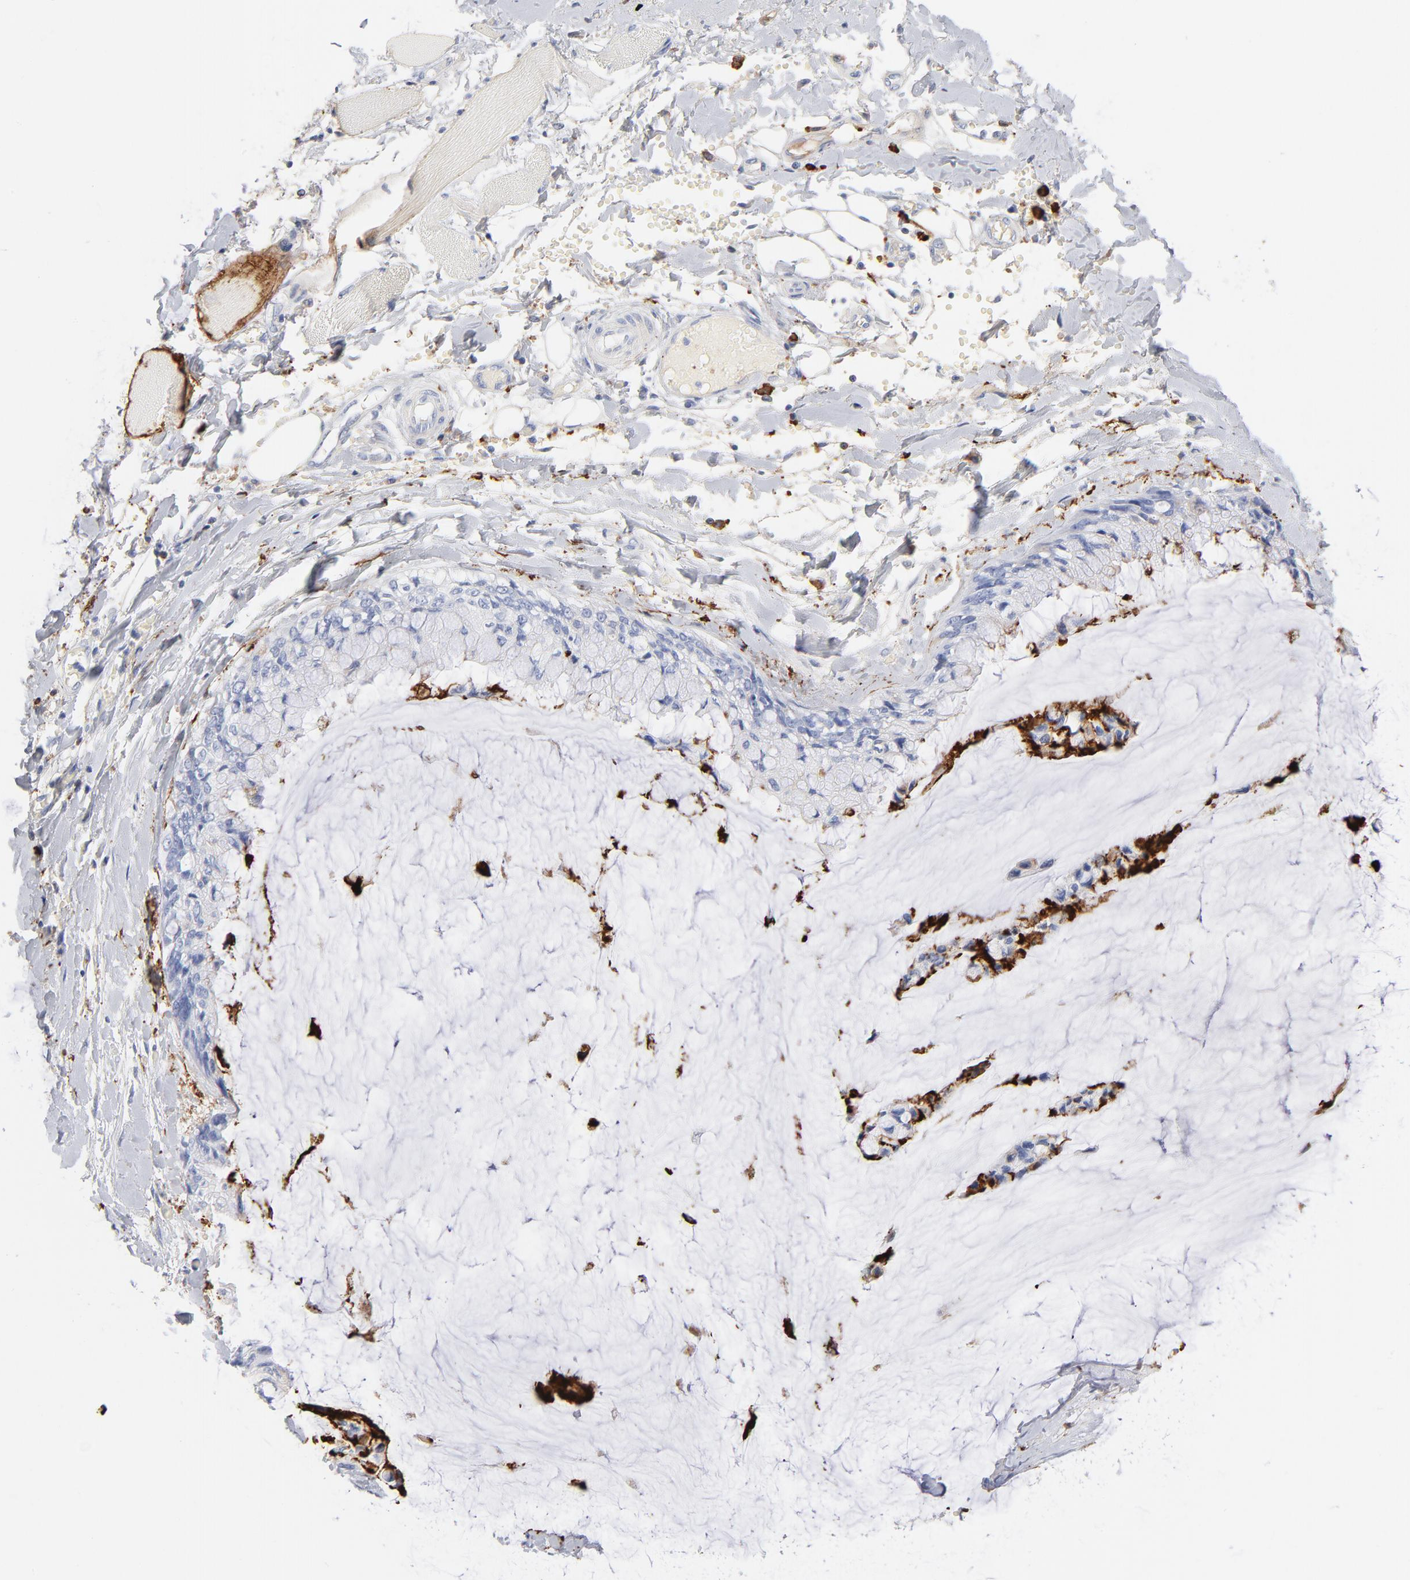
{"staining": {"intensity": "negative", "quantity": "none", "location": "none"}, "tissue": "ovarian cancer", "cell_type": "Tumor cells", "image_type": "cancer", "snomed": [{"axis": "morphology", "description": "Cystadenocarcinoma, mucinous, NOS"}, {"axis": "topography", "description": "Ovary"}], "caption": "IHC of mucinous cystadenocarcinoma (ovarian) reveals no staining in tumor cells.", "gene": "APOH", "patient": {"sex": "female", "age": 39}}